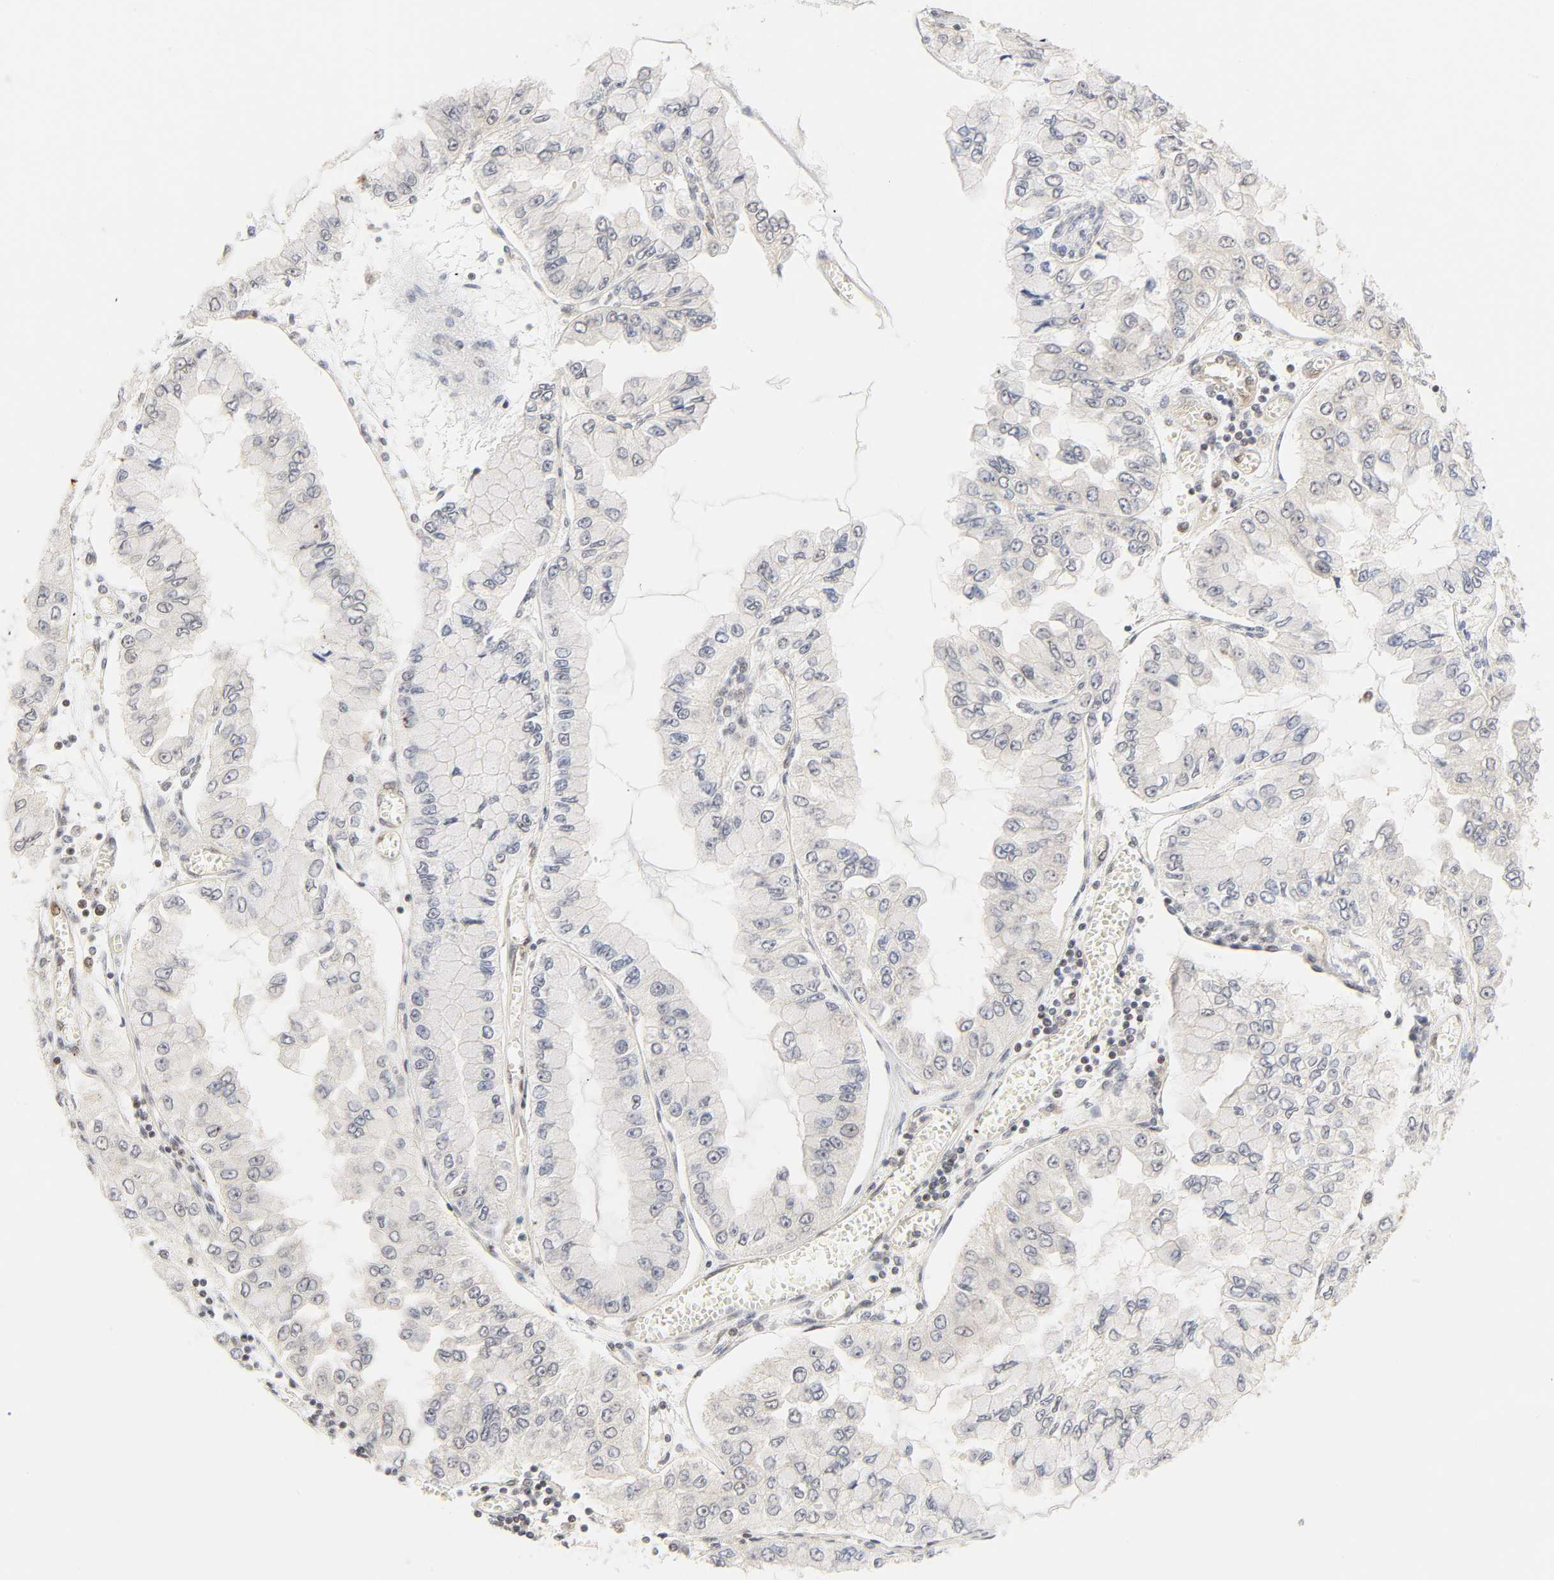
{"staining": {"intensity": "negative", "quantity": "none", "location": "none"}, "tissue": "liver cancer", "cell_type": "Tumor cells", "image_type": "cancer", "snomed": [{"axis": "morphology", "description": "Cholangiocarcinoma"}, {"axis": "topography", "description": "Liver"}], "caption": "This is an IHC micrograph of cholangiocarcinoma (liver). There is no expression in tumor cells.", "gene": "CDC37", "patient": {"sex": "female", "age": 79}}